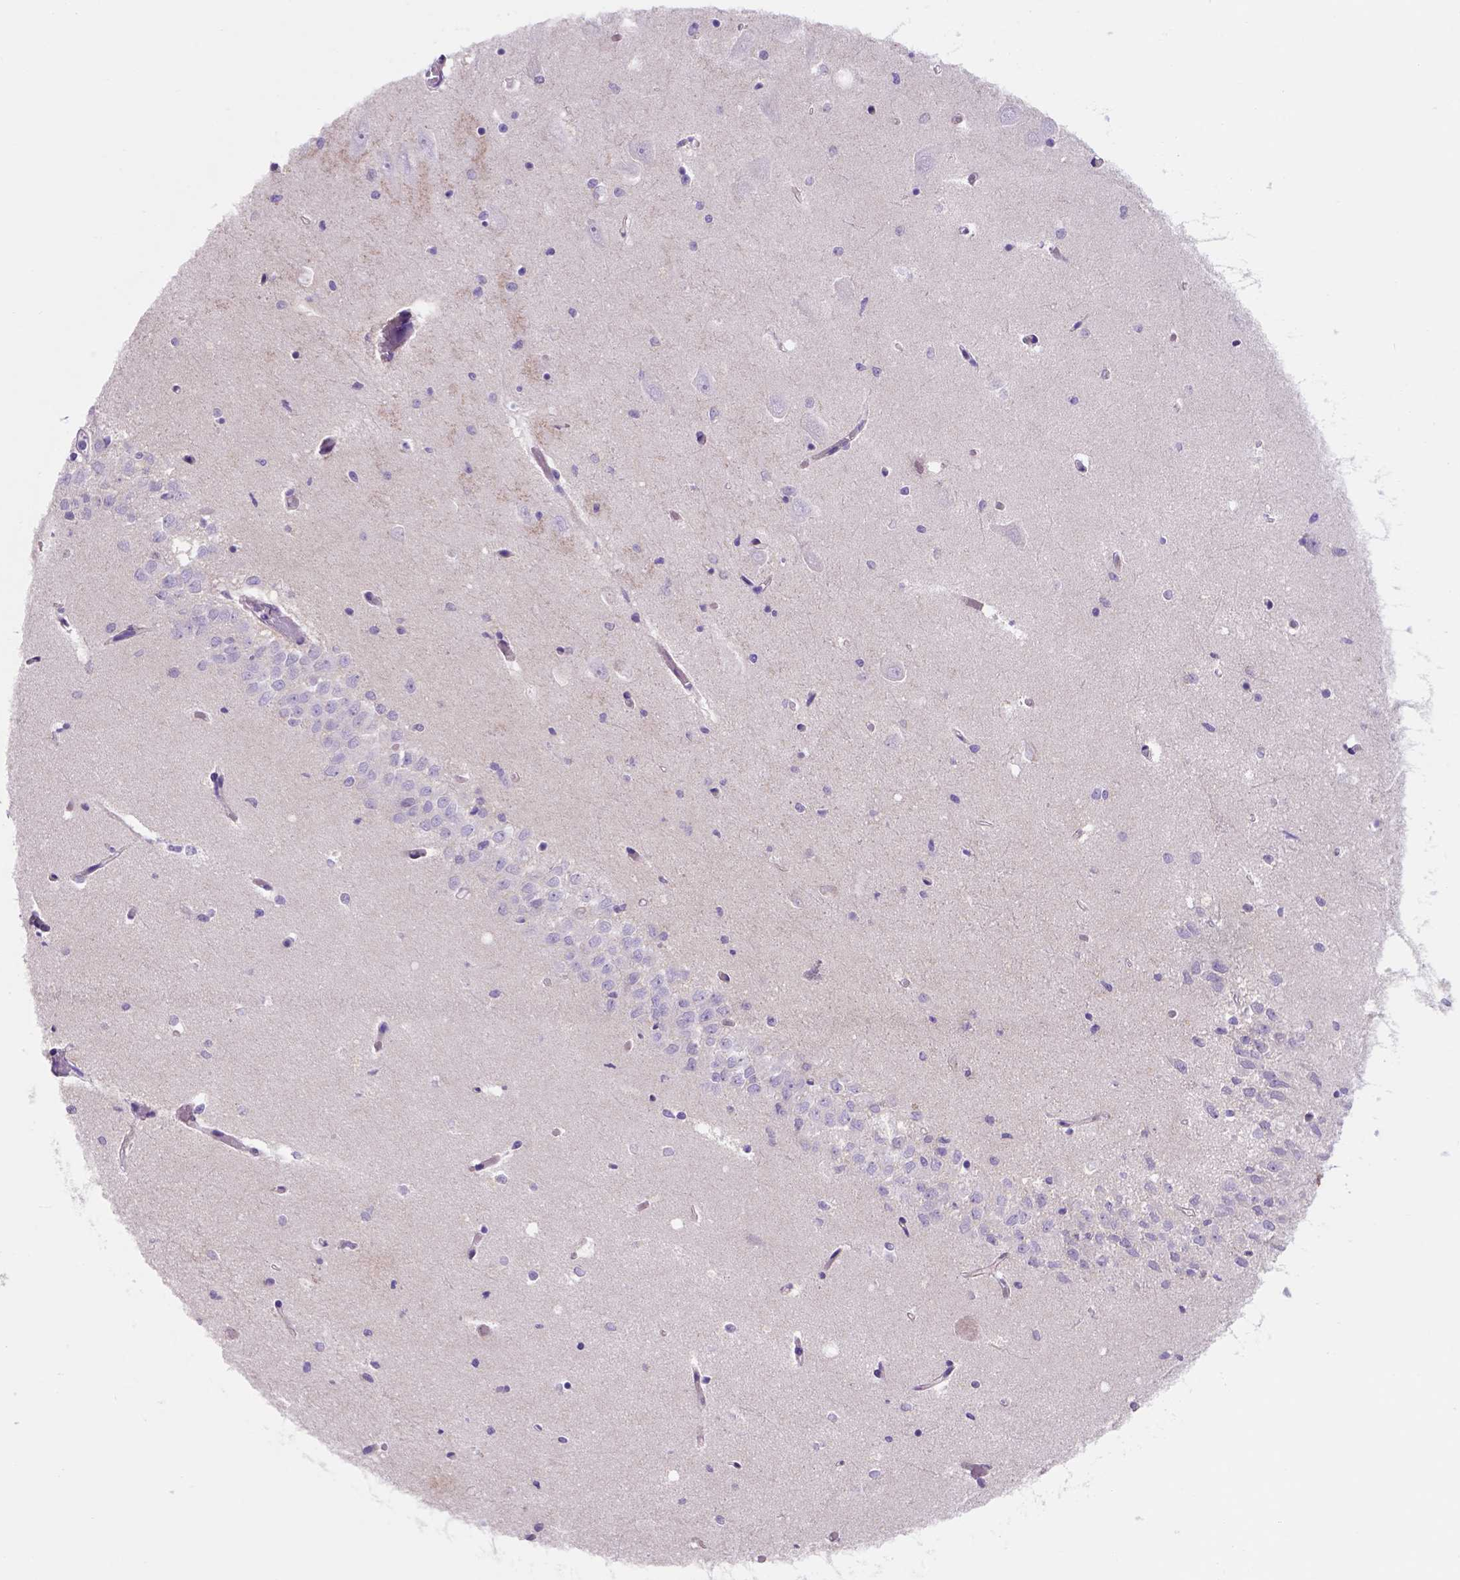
{"staining": {"intensity": "negative", "quantity": "none", "location": "none"}, "tissue": "hippocampus", "cell_type": "Glial cells", "image_type": "normal", "snomed": [{"axis": "morphology", "description": "Normal tissue, NOS"}, {"axis": "topography", "description": "Hippocampus"}], "caption": "High magnification brightfield microscopy of unremarkable hippocampus stained with DAB (brown) and counterstained with hematoxylin (blue): glial cells show no significant expression. (Stains: DAB (3,3'-diaminobenzidine) immunohistochemistry with hematoxylin counter stain, Microscopy: brightfield microscopy at high magnification).", "gene": "EGFR", "patient": {"sex": "female", "age": 64}}